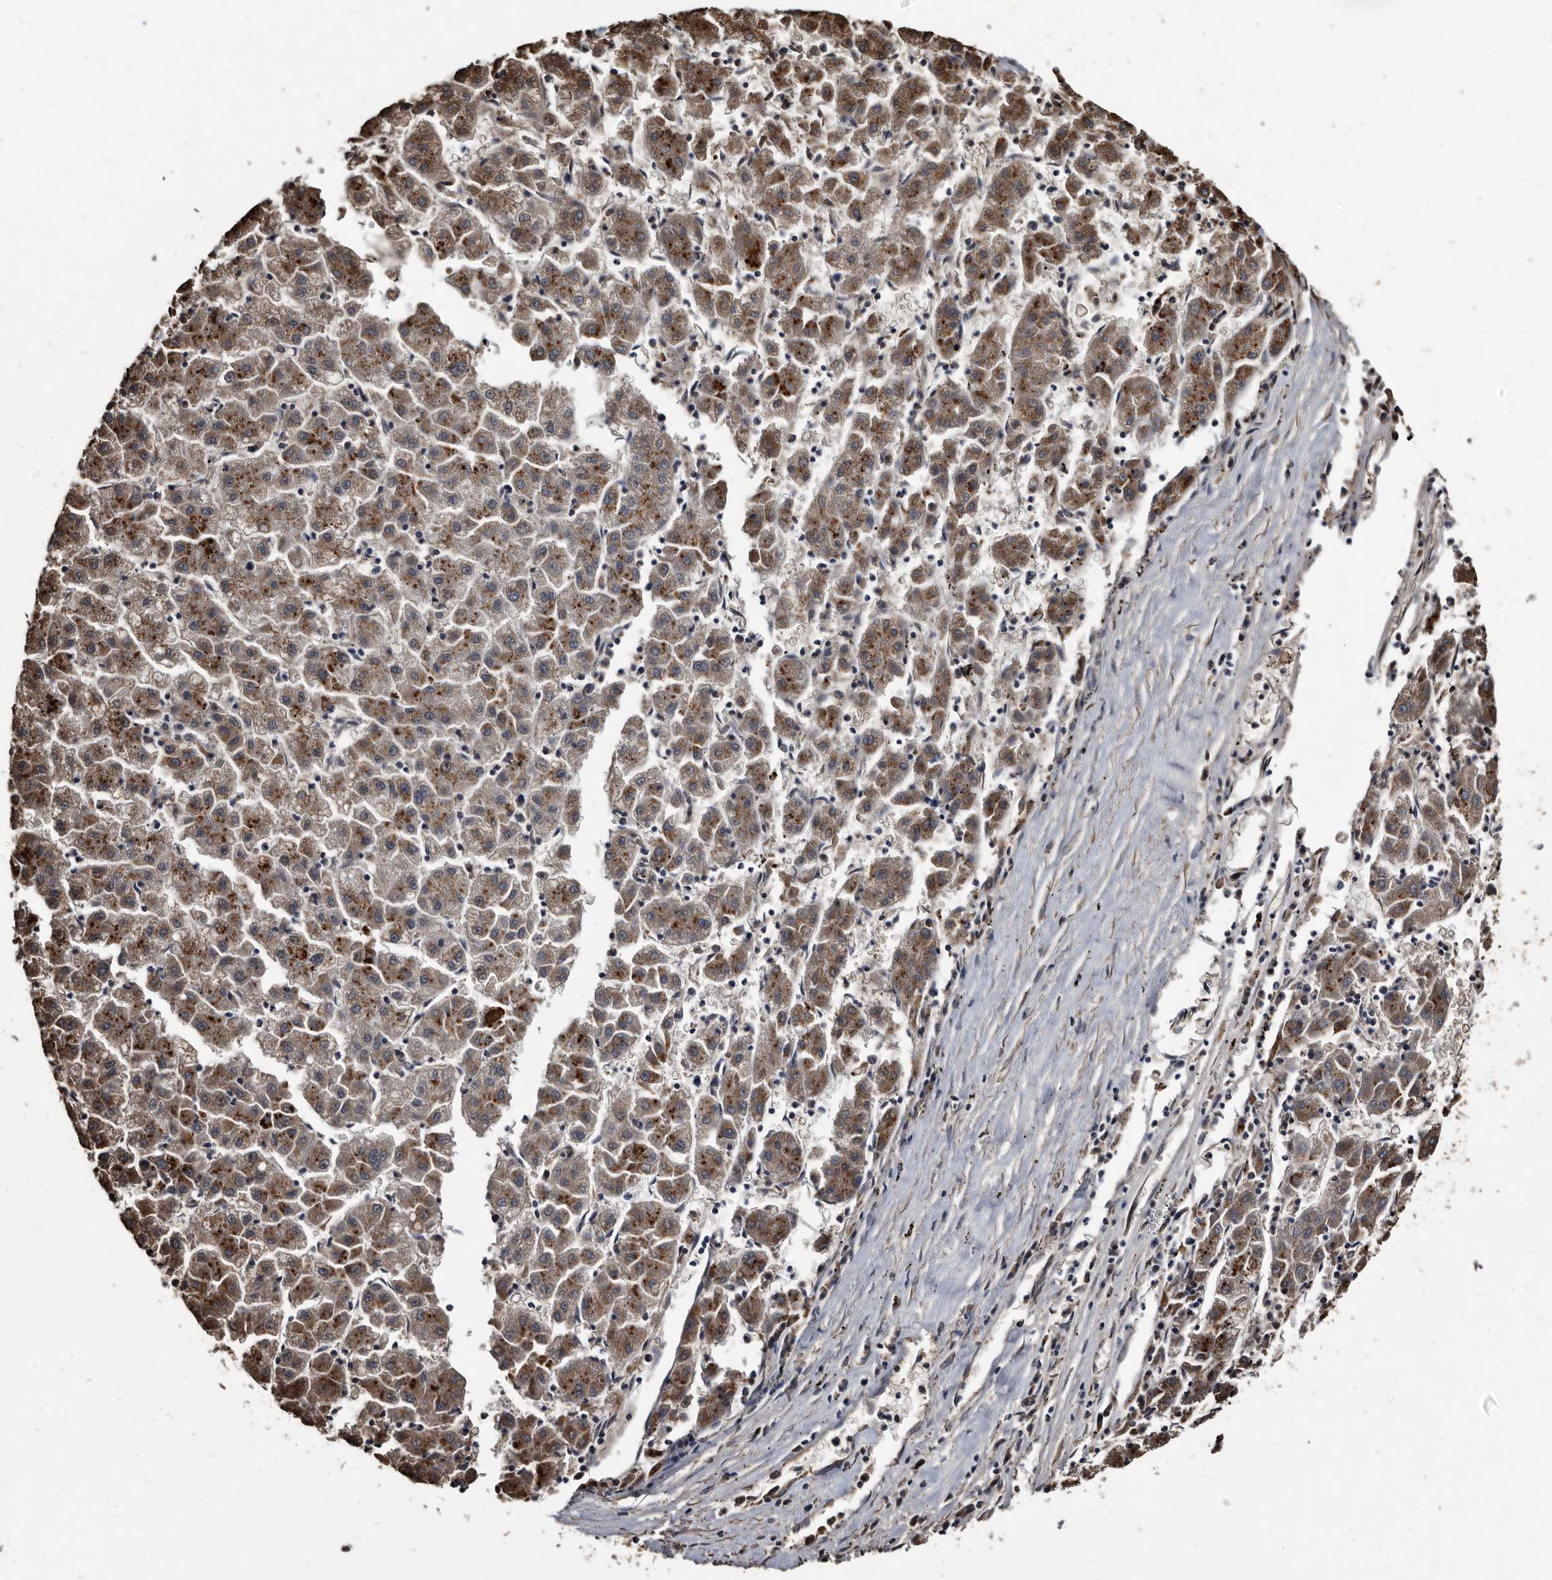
{"staining": {"intensity": "moderate", "quantity": ">75%", "location": "cytoplasmic/membranous"}, "tissue": "liver cancer", "cell_type": "Tumor cells", "image_type": "cancer", "snomed": [{"axis": "morphology", "description": "Carcinoma, Hepatocellular, NOS"}, {"axis": "topography", "description": "Liver"}], "caption": "Hepatocellular carcinoma (liver) was stained to show a protein in brown. There is medium levels of moderate cytoplasmic/membranous positivity in approximately >75% of tumor cells. The staining was performed using DAB, with brown indicating positive protein expression. Nuclei are stained blue with hematoxylin.", "gene": "CTSA", "patient": {"sex": "male", "age": 72}}